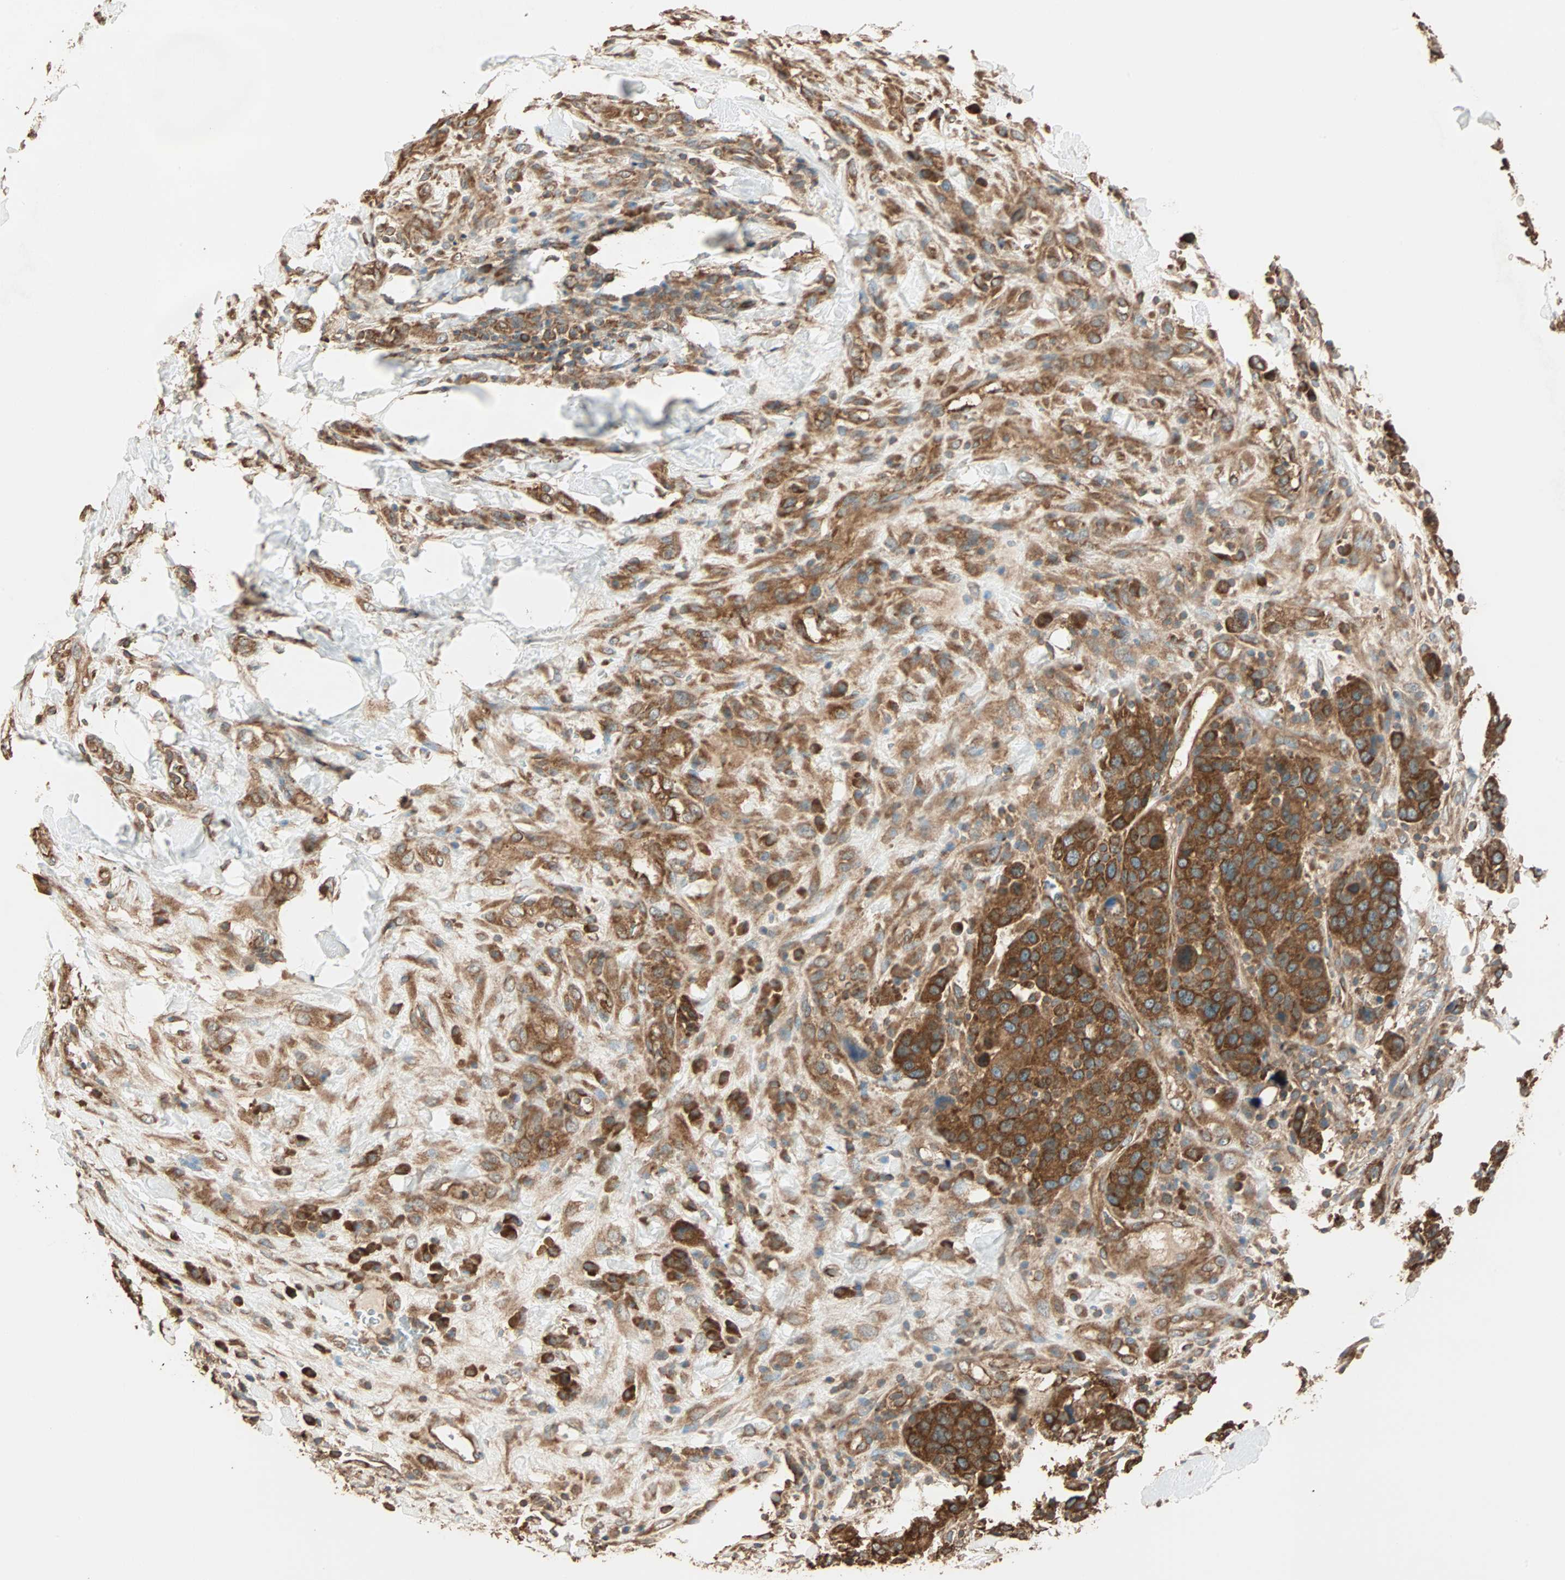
{"staining": {"intensity": "strong", "quantity": ">75%", "location": "cytoplasmic/membranous"}, "tissue": "breast cancer", "cell_type": "Tumor cells", "image_type": "cancer", "snomed": [{"axis": "morphology", "description": "Duct carcinoma"}, {"axis": "topography", "description": "Breast"}], "caption": "Tumor cells exhibit strong cytoplasmic/membranous positivity in about >75% of cells in breast infiltrating ductal carcinoma.", "gene": "EIF4G2", "patient": {"sex": "female", "age": 37}}